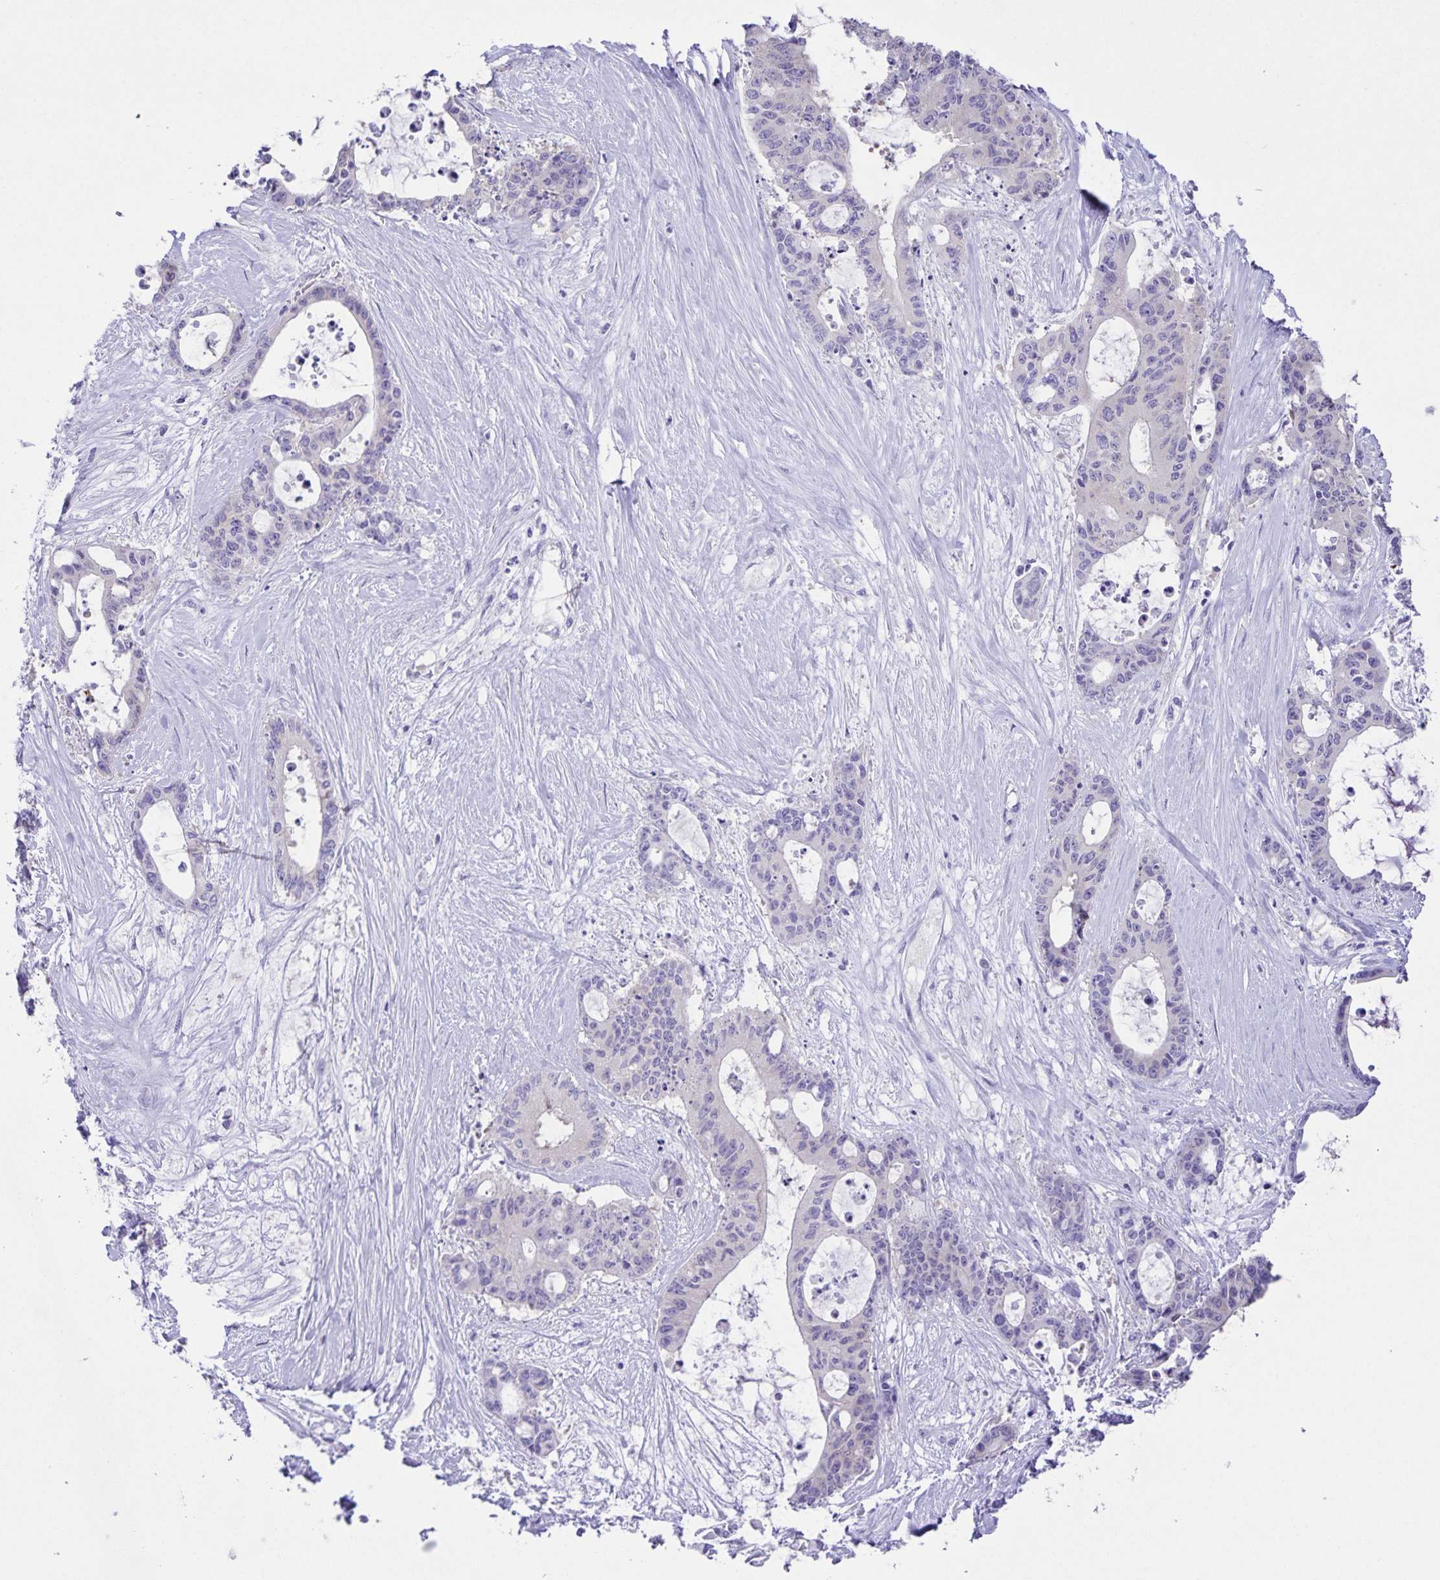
{"staining": {"intensity": "negative", "quantity": "none", "location": "none"}, "tissue": "liver cancer", "cell_type": "Tumor cells", "image_type": "cancer", "snomed": [{"axis": "morphology", "description": "Normal tissue, NOS"}, {"axis": "morphology", "description": "Cholangiocarcinoma"}, {"axis": "topography", "description": "Liver"}, {"axis": "topography", "description": "Peripheral nerve tissue"}], "caption": "Tumor cells show no significant protein expression in liver cancer. (DAB IHC with hematoxylin counter stain).", "gene": "CAPSL", "patient": {"sex": "female", "age": 73}}